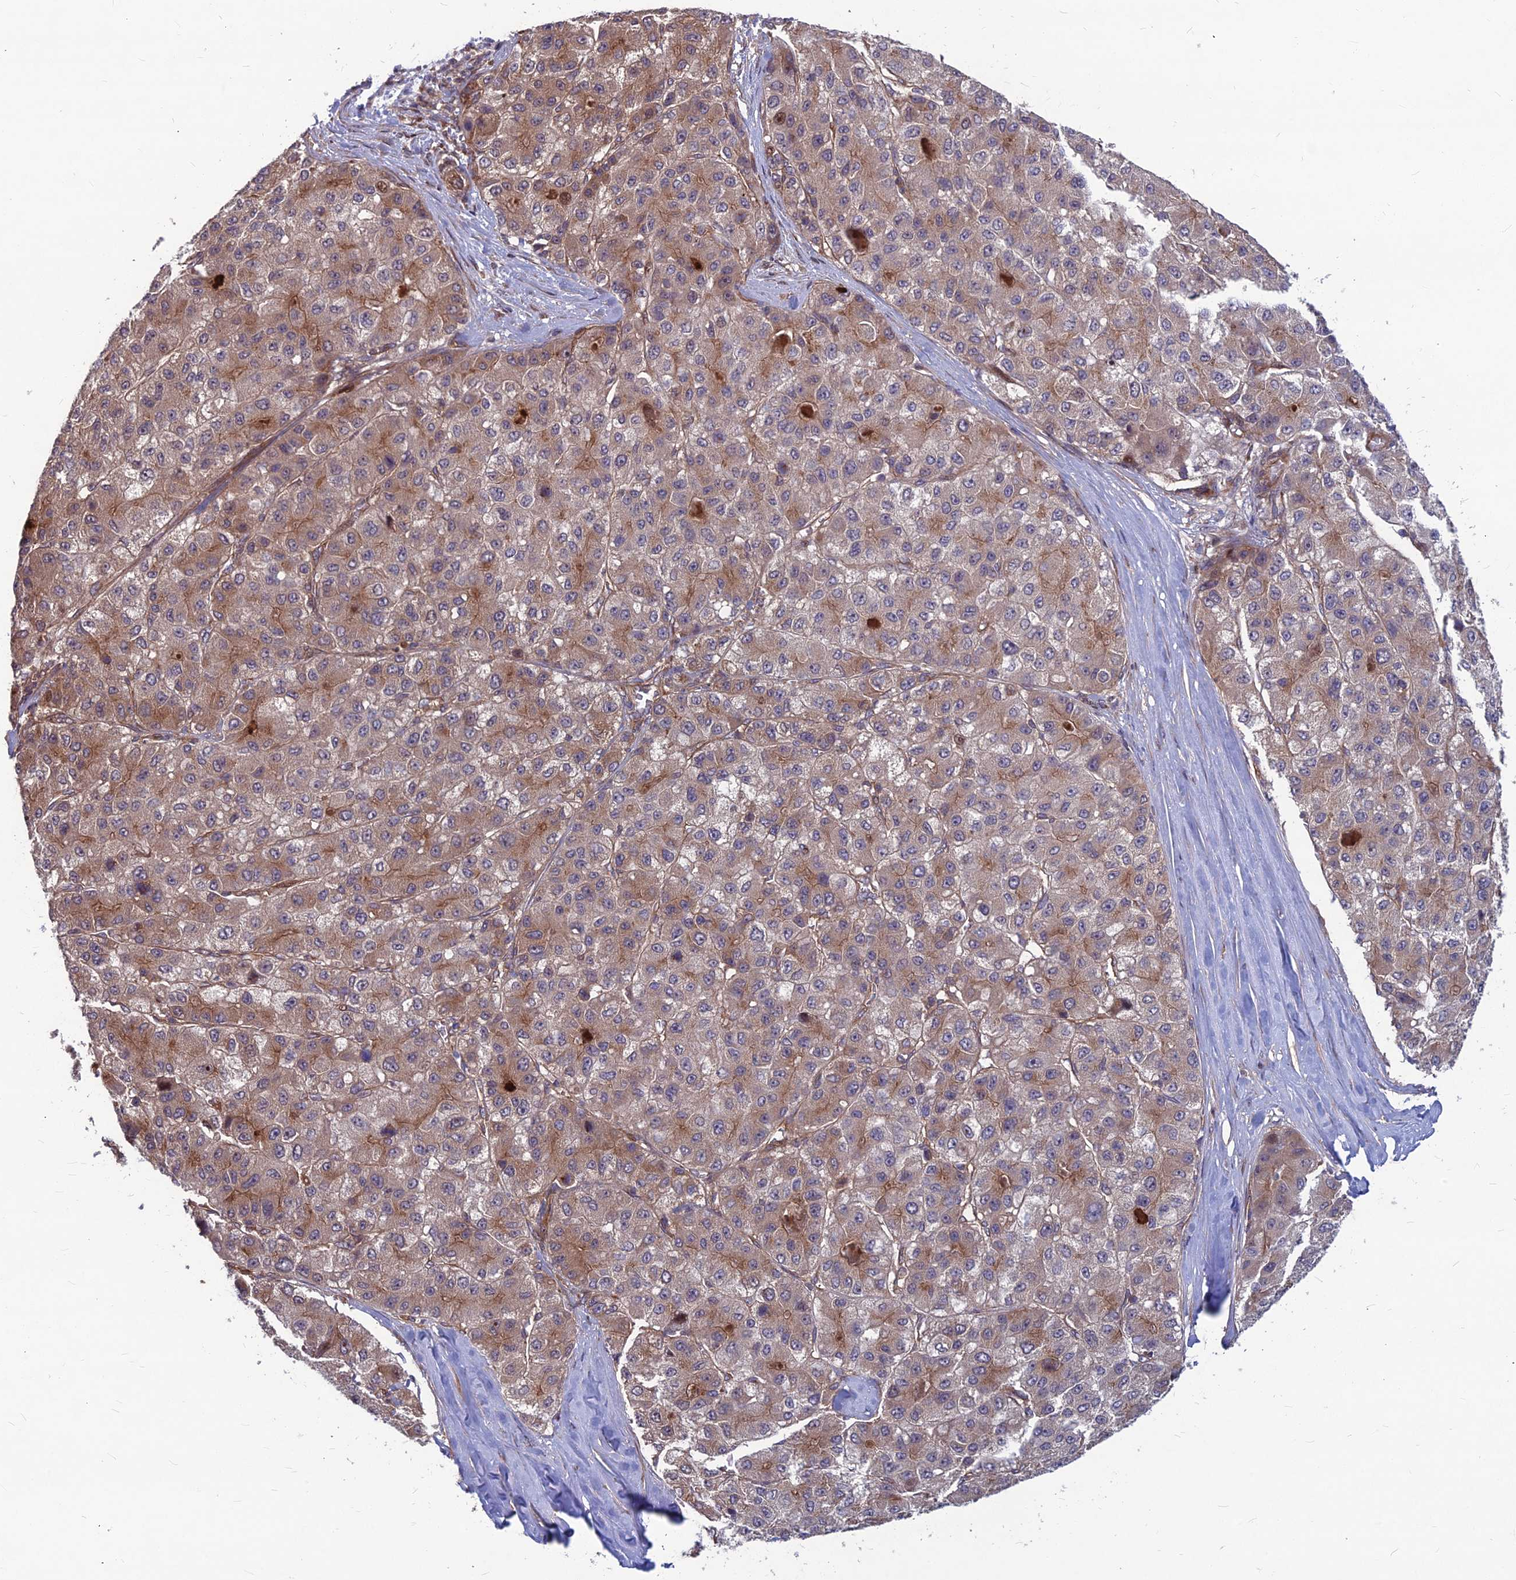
{"staining": {"intensity": "moderate", "quantity": "<25%", "location": "cytoplasmic/membranous"}, "tissue": "liver cancer", "cell_type": "Tumor cells", "image_type": "cancer", "snomed": [{"axis": "morphology", "description": "Carcinoma, Hepatocellular, NOS"}, {"axis": "topography", "description": "Liver"}], "caption": "Hepatocellular carcinoma (liver) tissue shows moderate cytoplasmic/membranous staining in approximately <25% of tumor cells", "gene": "MFSD8", "patient": {"sex": "male", "age": 80}}